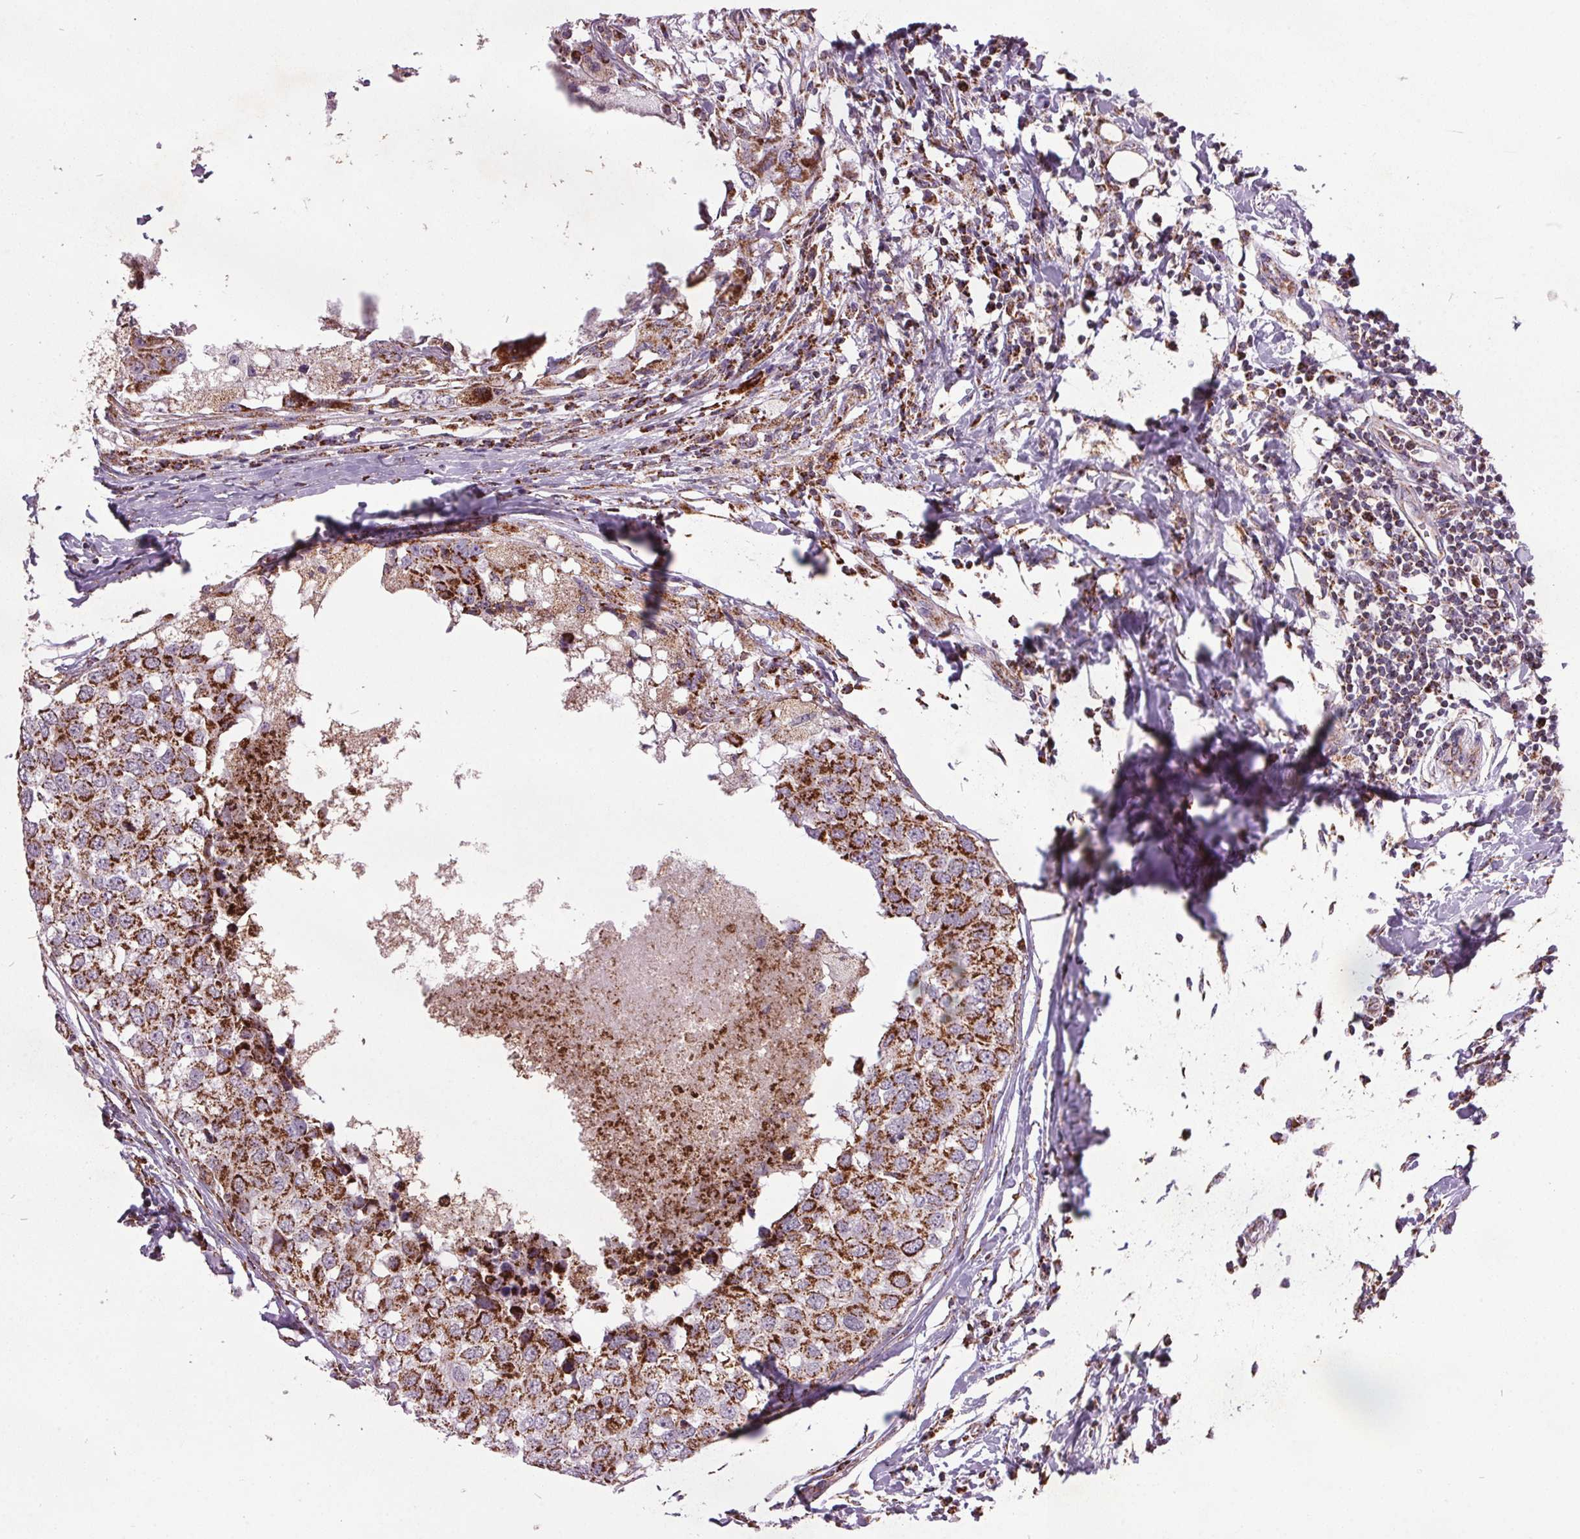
{"staining": {"intensity": "moderate", "quantity": ">75%", "location": "cytoplasmic/membranous"}, "tissue": "breast cancer", "cell_type": "Tumor cells", "image_type": "cancer", "snomed": [{"axis": "morphology", "description": "Duct carcinoma"}, {"axis": "topography", "description": "Breast"}], "caption": "IHC of invasive ductal carcinoma (breast) shows medium levels of moderate cytoplasmic/membranous positivity in about >75% of tumor cells.", "gene": "NDUFS6", "patient": {"sex": "female", "age": 27}}